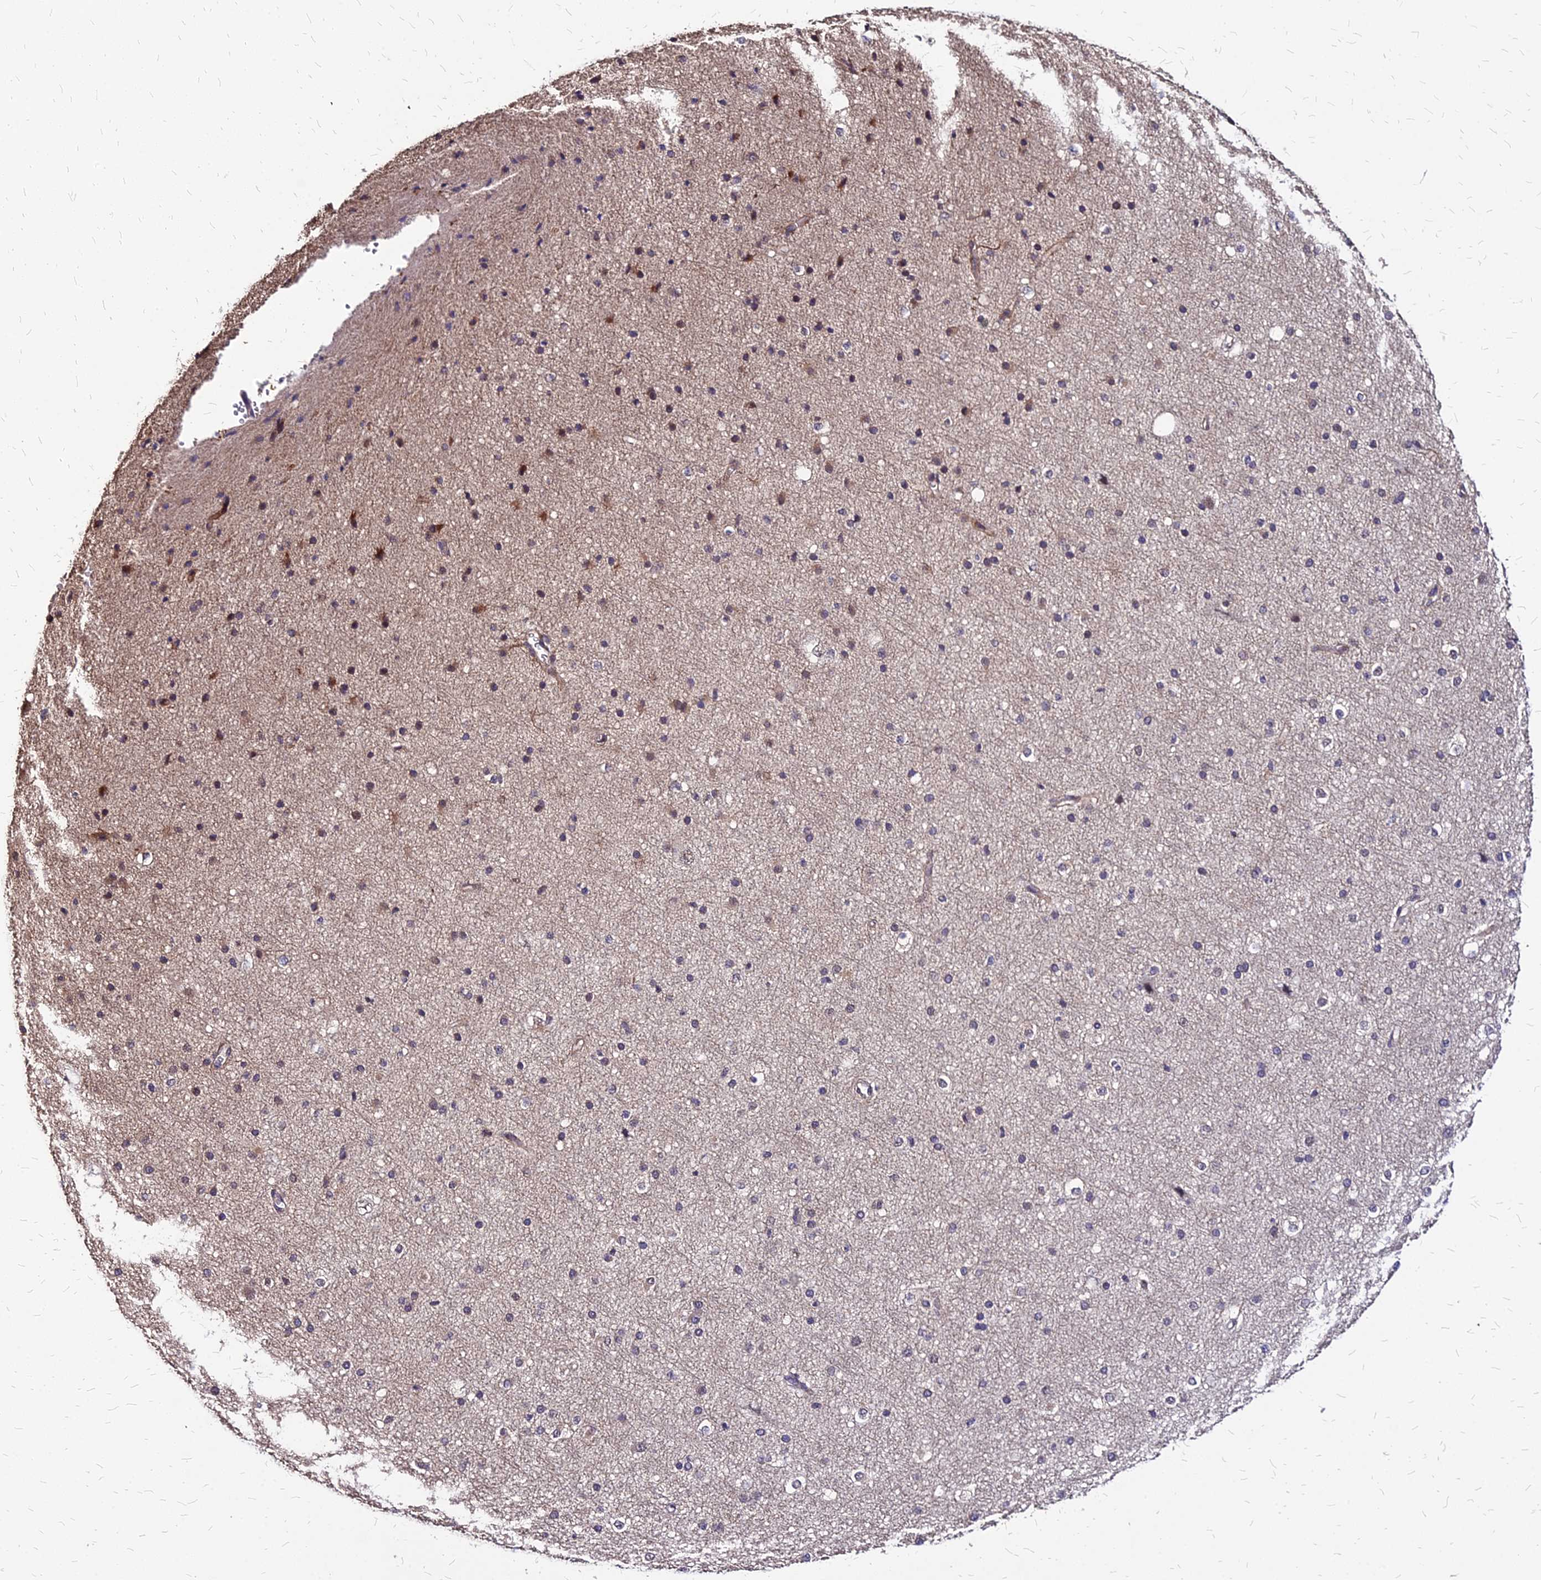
{"staining": {"intensity": "moderate", "quantity": "<25%", "location": "cytoplasmic/membranous"}, "tissue": "cerebral cortex", "cell_type": "Endothelial cells", "image_type": "normal", "snomed": [{"axis": "morphology", "description": "Normal tissue, NOS"}, {"axis": "morphology", "description": "Developmental malformation"}, {"axis": "topography", "description": "Cerebral cortex"}], "caption": "Cerebral cortex stained with immunohistochemistry (IHC) exhibits moderate cytoplasmic/membranous positivity in approximately <25% of endothelial cells. (DAB IHC, brown staining for protein, blue staining for nuclei).", "gene": "APBA3", "patient": {"sex": "female", "age": 30}}